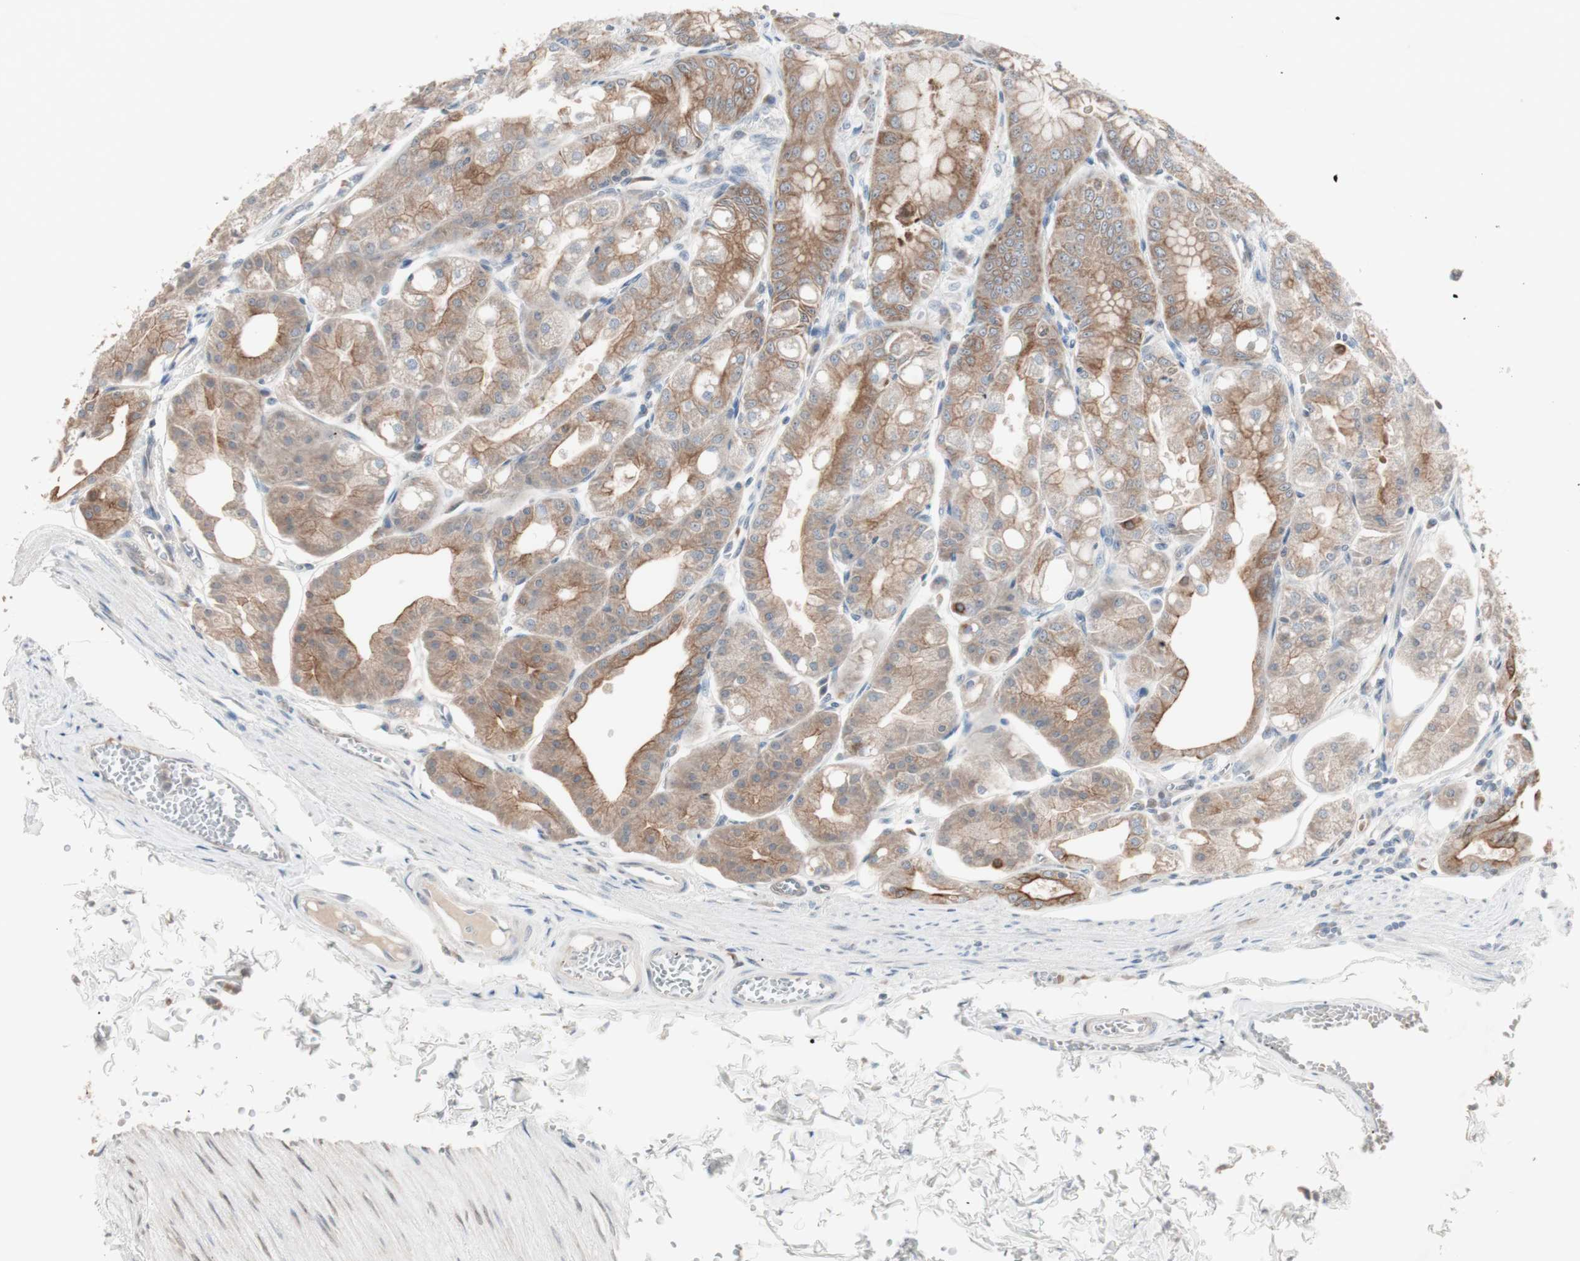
{"staining": {"intensity": "moderate", "quantity": ">75%", "location": "cytoplasmic/membranous"}, "tissue": "stomach", "cell_type": "Glandular cells", "image_type": "normal", "snomed": [{"axis": "morphology", "description": "Normal tissue, NOS"}, {"axis": "topography", "description": "Stomach, lower"}], "caption": "Glandular cells reveal medium levels of moderate cytoplasmic/membranous positivity in about >75% of cells in unremarkable human stomach. The staining was performed using DAB, with brown indicating positive protein expression. Nuclei are stained blue with hematoxylin.", "gene": "FBXO5", "patient": {"sex": "male", "age": 71}}